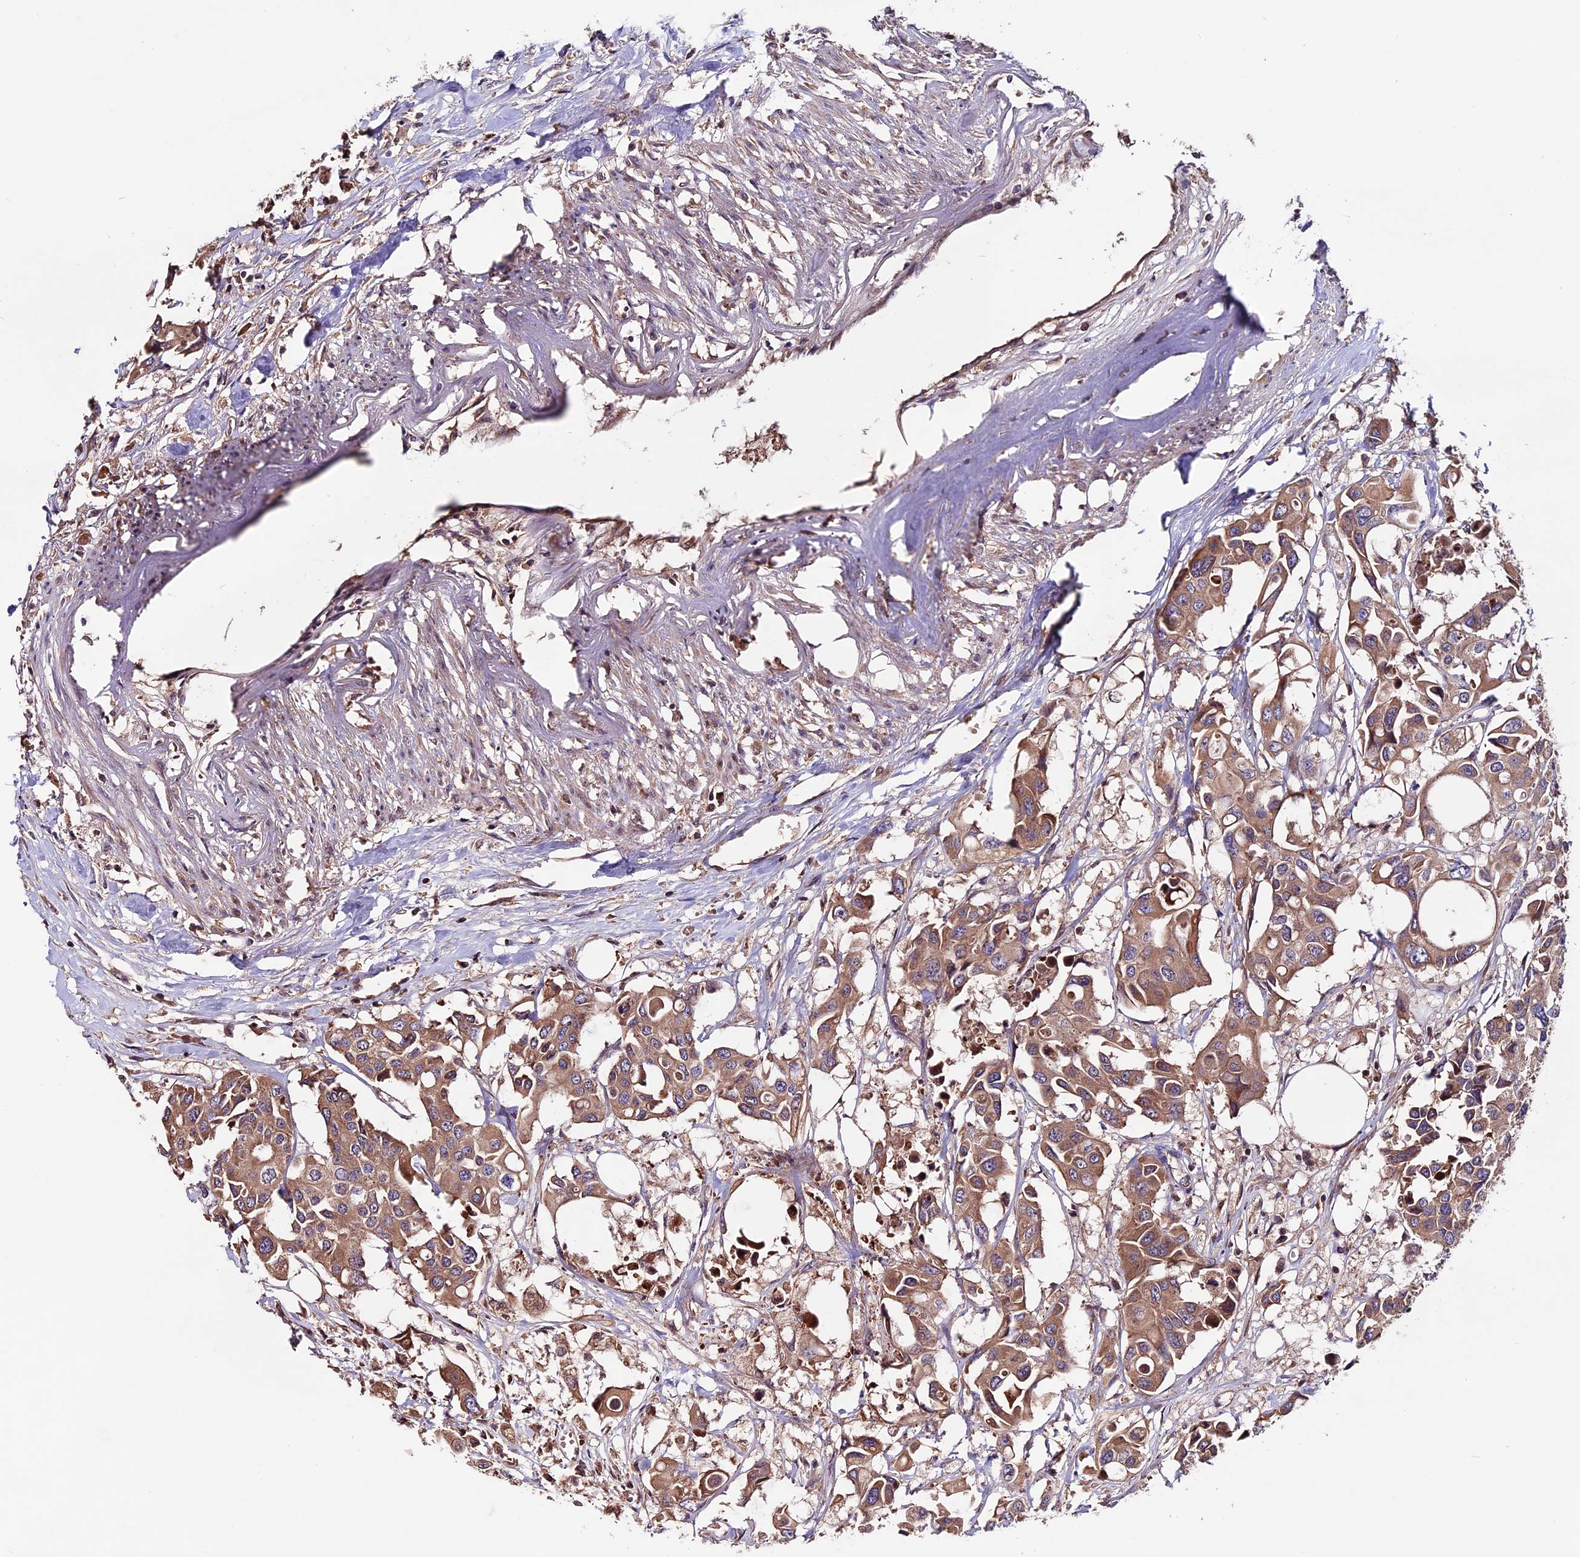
{"staining": {"intensity": "moderate", "quantity": ">75%", "location": "cytoplasmic/membranous"}, "tissue": "colorectal cancer", "cell_type": "Tumor cells", "image_type": "cancer", "snomed": [{"axis": "morphology", "description": "Adenocarcinoma, NOS"}, {"axis": "topography", "description": "Colon"}], "caption": "A brown stain labels moderate cytoplasmic/membranous expression of a protein in colorectal adenocarcinoma tumor cells.", "gene": "ZNF598", "patient": {"sex": "male", "age": 77}}